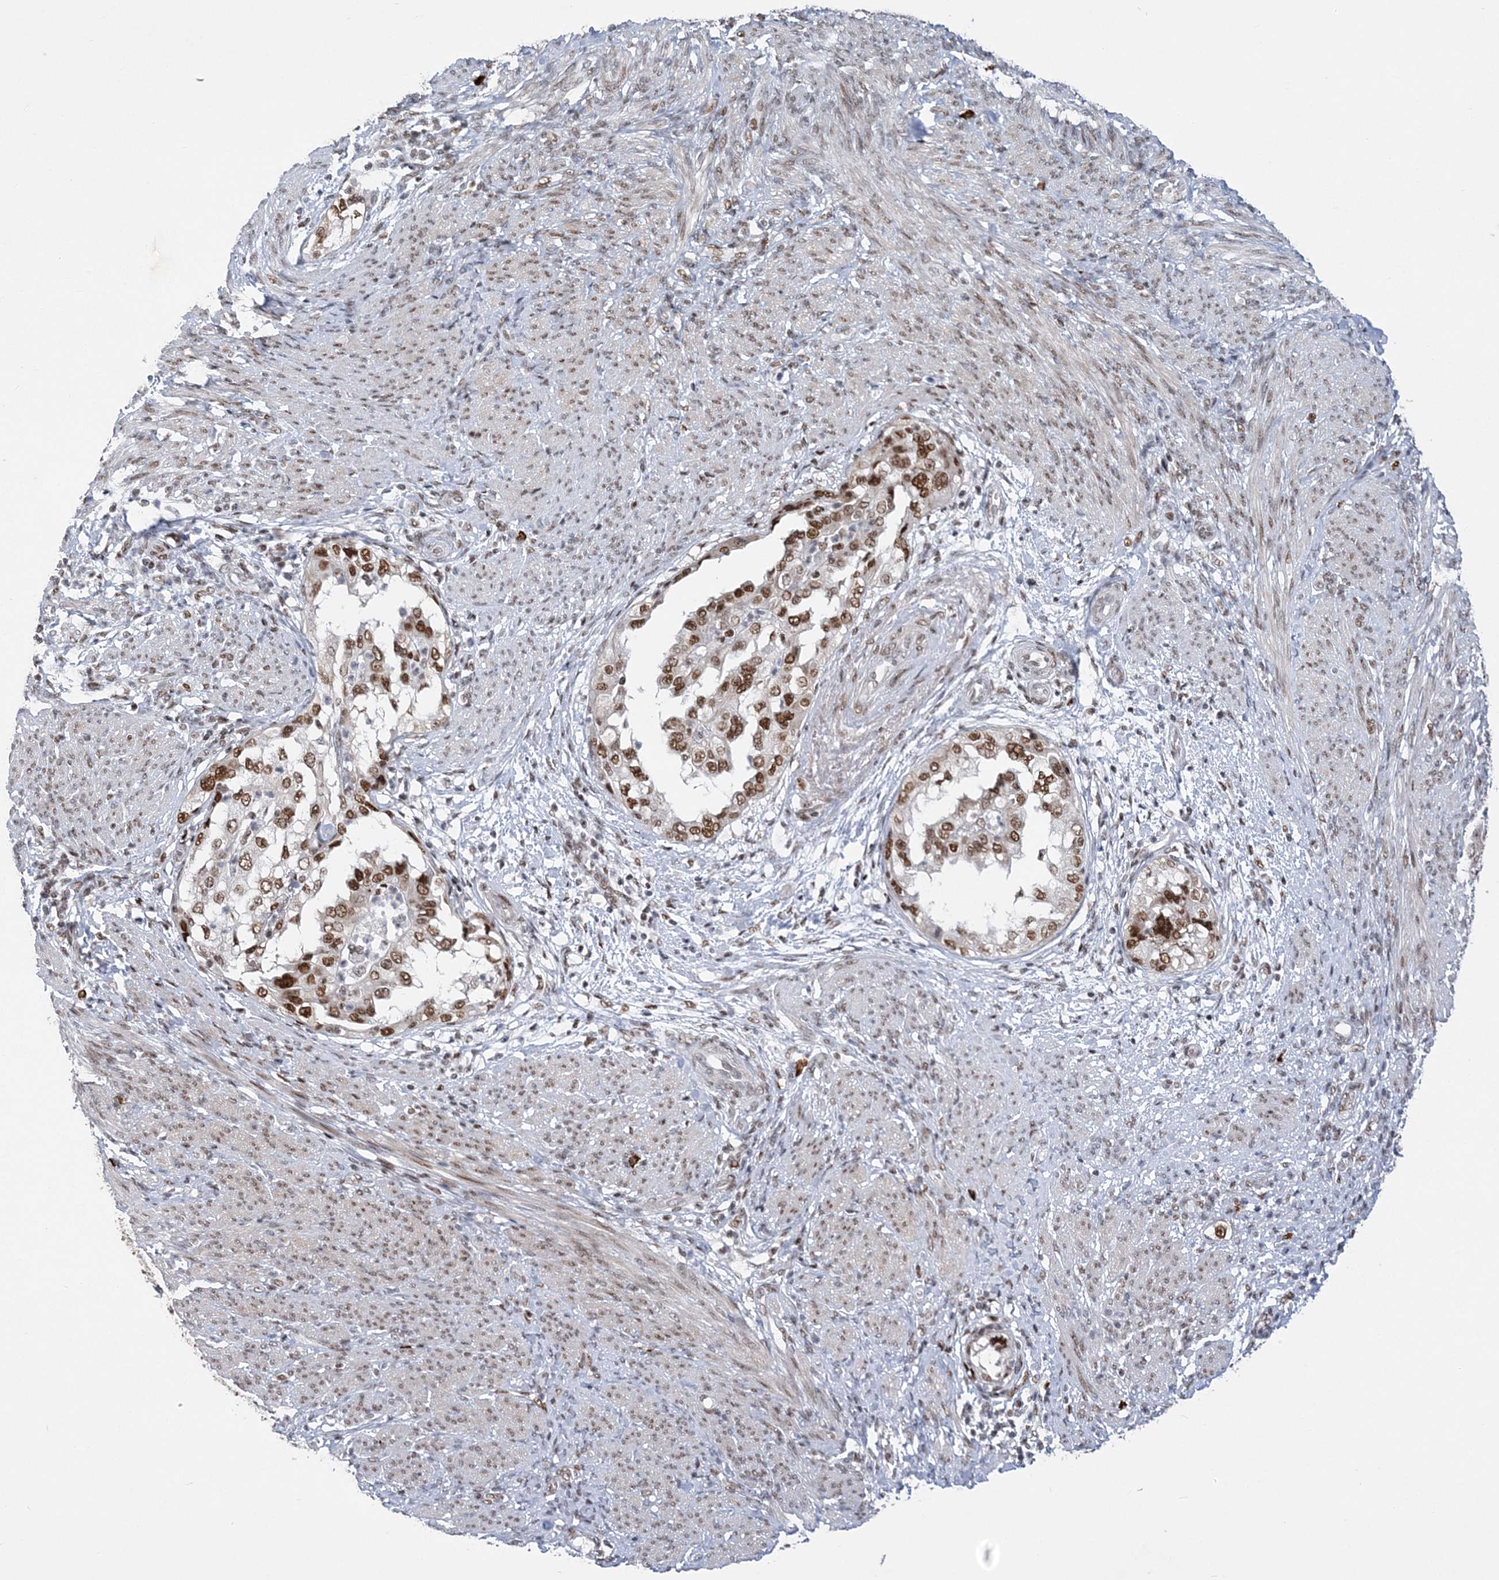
{"staining": {"intensity": "moderate", "quantity": ">75%", "location": "nuclear"}, "tissue": "endometrial cancer", "cell_type": "Tumor cells", "image_type": "cancer", "snomed": [{"axis": "morphology", "description": "Adenocarcinoma, NOS"}, {"axis": "topography", "description": "Endometrium"}], "caption": "Protein expression analysis of endometrial cancer demonstrates moderate nuclear staining in about >75% of tumor cells. The protein is shown in brown color, while the nuclei are stained blue.", "gene": "ZBTB7A", "patient": {"sex": "female", "age": 85}}